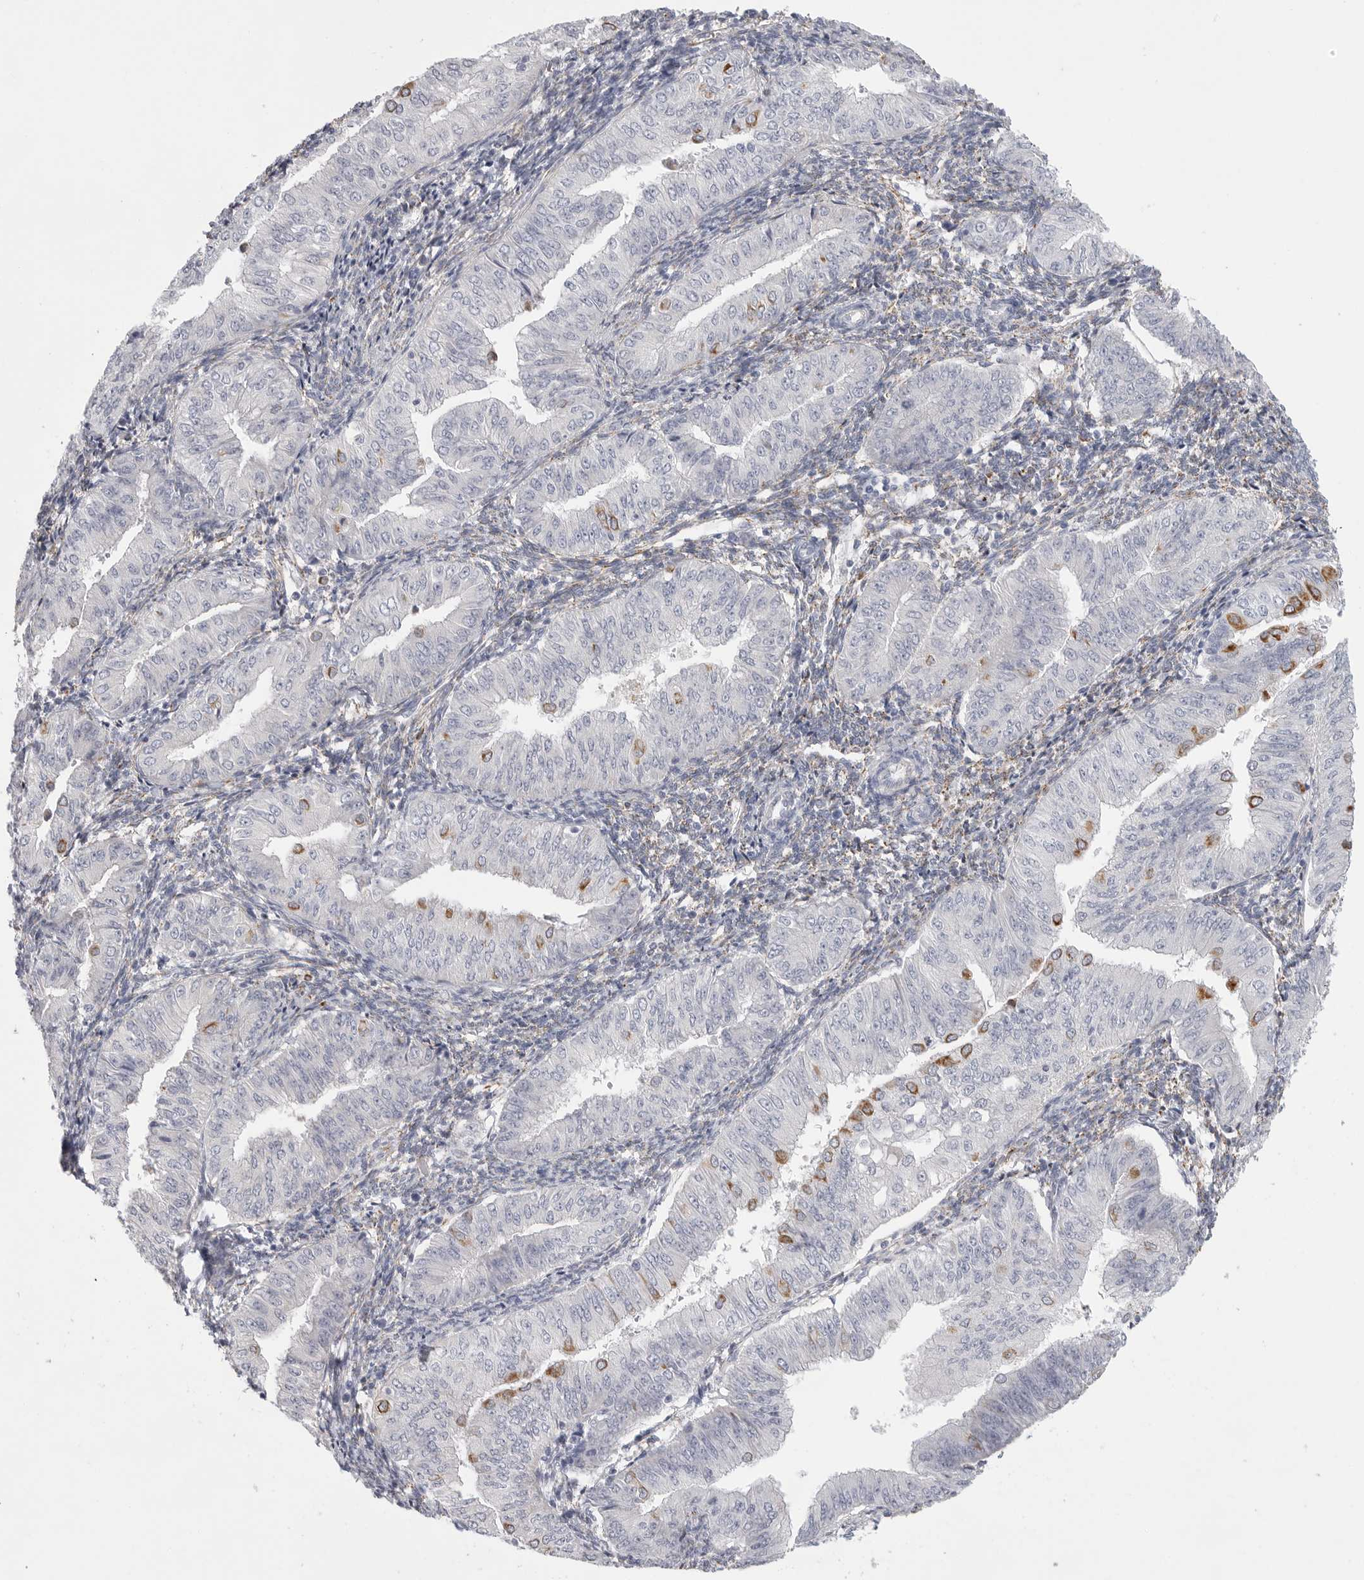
{"staining": {"intensity": "strong", "quantity": "<25%", "location": "cytoplasmic/membranous"}, "tissue": "endometrial cancer", "cell_type": "Tumor cells", "image_type": "cancer", "snomed": [{"axis": "morphology", "description": "Normal tissue, NOS"}, {"axis": "morphology", "description": "Adenocarcinoma, NOS"}, {"axis": "topography", "description": "Endometrium"}], "caption": "The image demonstrates staining of adenocarcinoma (endometrial), revealing strong cytoplasmic/membranous protein staining (brown color) within tumor cells. (DAB (3,3'-diaminobenzidine) = brown stain, brightfield microscopy at high magnification).", "gene": "ELP3", "patient": {"sex": "female", "age": 53}}